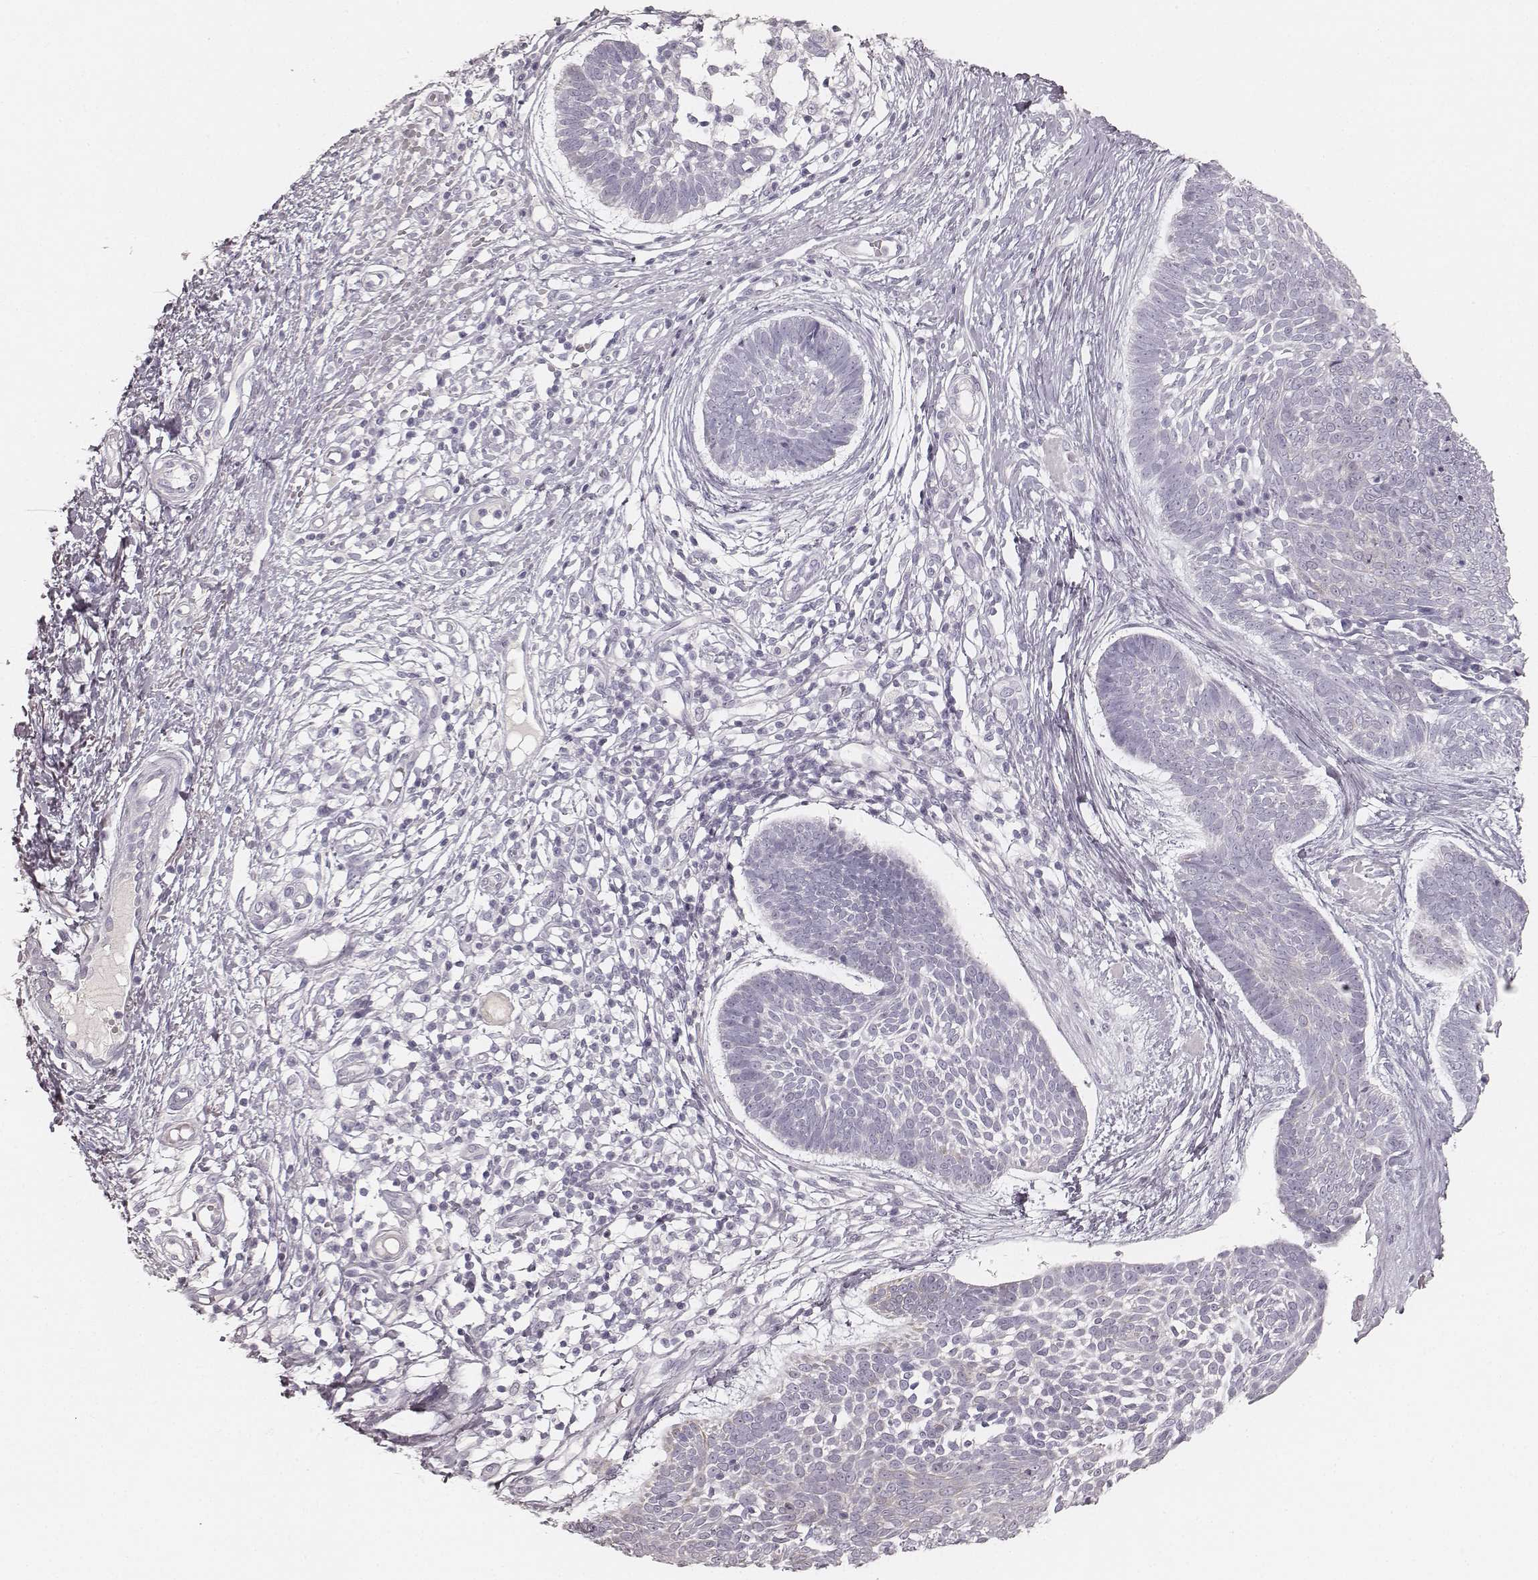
{"staining": {"intensity": "negative", "quantity": "none", "location": "none"}, "tissue": "skin cancer", "cell_type": "Tumor cells", "image_type": "cancer", "snomed": [{"axis": "morphology", "description": "Basal cell carcinoma"}, {"axis": "topography", "description": "Skin"}], "caption": "Tumor cells show no significant protein expression in skin cancer (basal cell carcinoma).", "gene": "KRT31", "patient": {"sex": "male", "age": 85}}